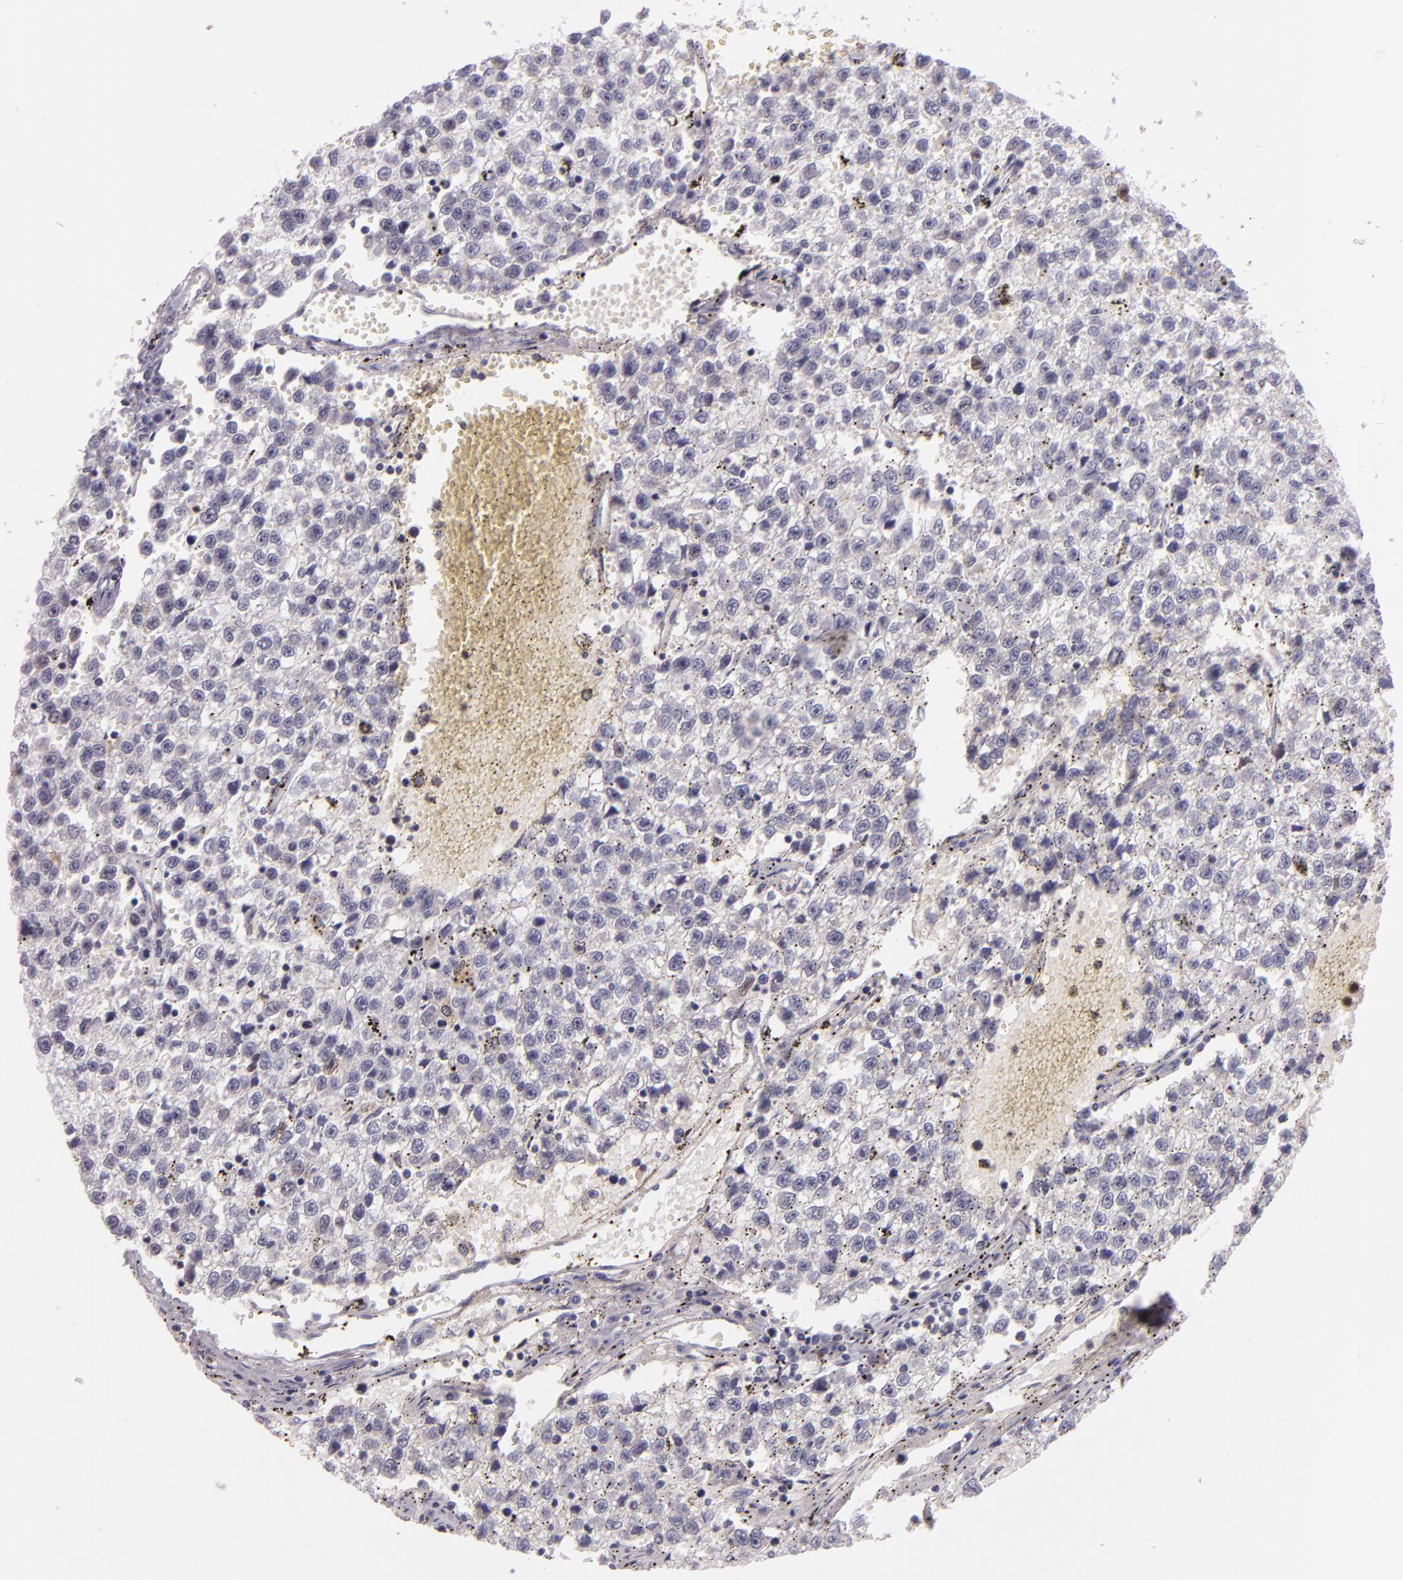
{"staining": {"intensity": "moderate", "quantity": "<25%", "location": "nuclear"}, "tissue": "testis cancer", "cell_type": "Tumor cells", "image_type": "cancer", "snomed": [{"axis": "morphology", "description": "Seminoma, NOS"}, {"axis": "topography", "description": "Testis"}], "caption": "Immunohistochemical staining of testis cancer shows low levels of moderate nuclear staining in approximately <25% of tumor cells.", "gene": "MT1A", "patient": {"sex": "male", "age": 35}}